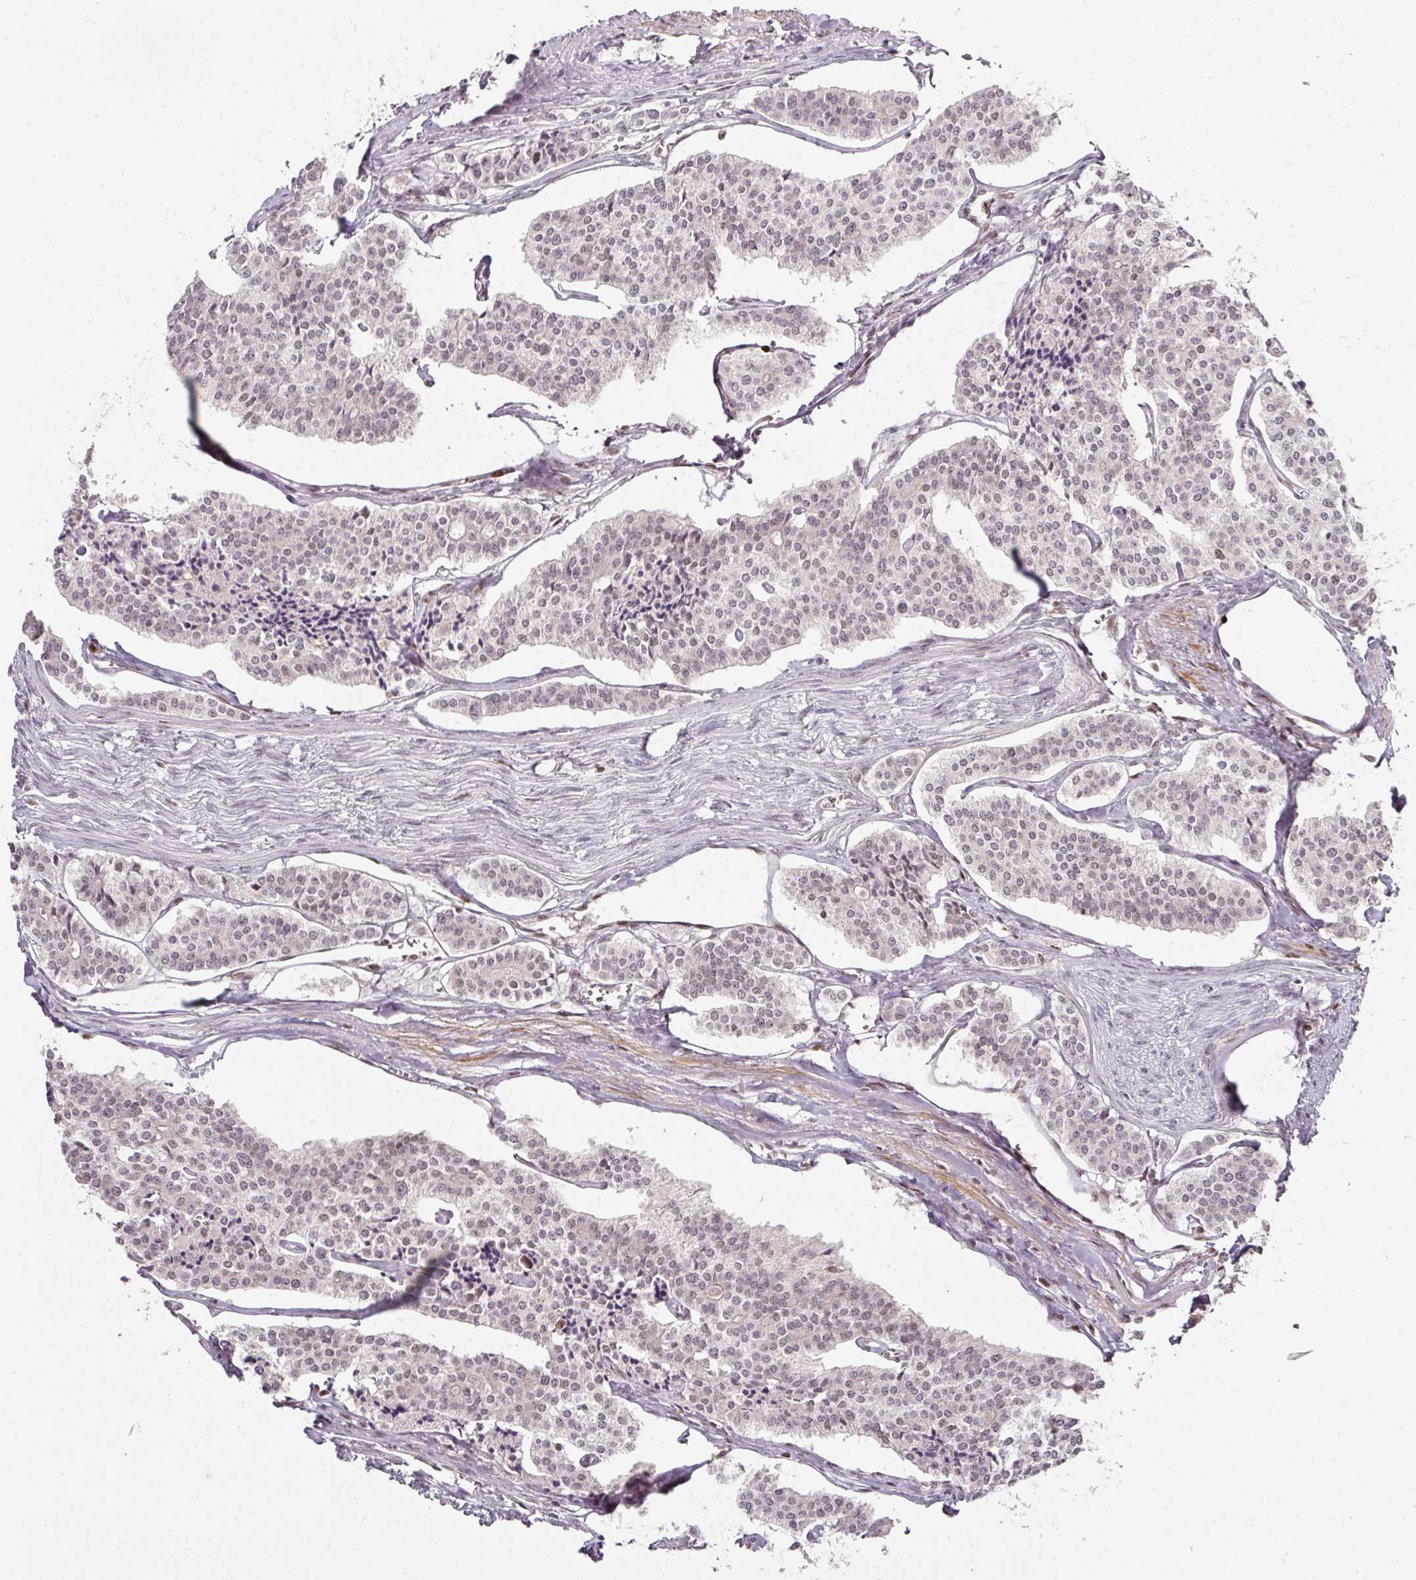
{"staining": {"intensity": "negative", "quantity": "none", "location": "none"}, "tissue": "carcinoid", "cell_type": "Tumor cells", "image_type": "cancer", "snomed": [{"axis": "morphology", "description": "Carcinoid, malignant, NOS"}, {"axis": "topography", "description": "Small intestine"}], "caption": "Human carcinoid stained for a protein using immunohistochemistry reveals no positivity in tumor cells.", "gene": "GPRIN2", "patient": {"sex": "male", "age": 63}}